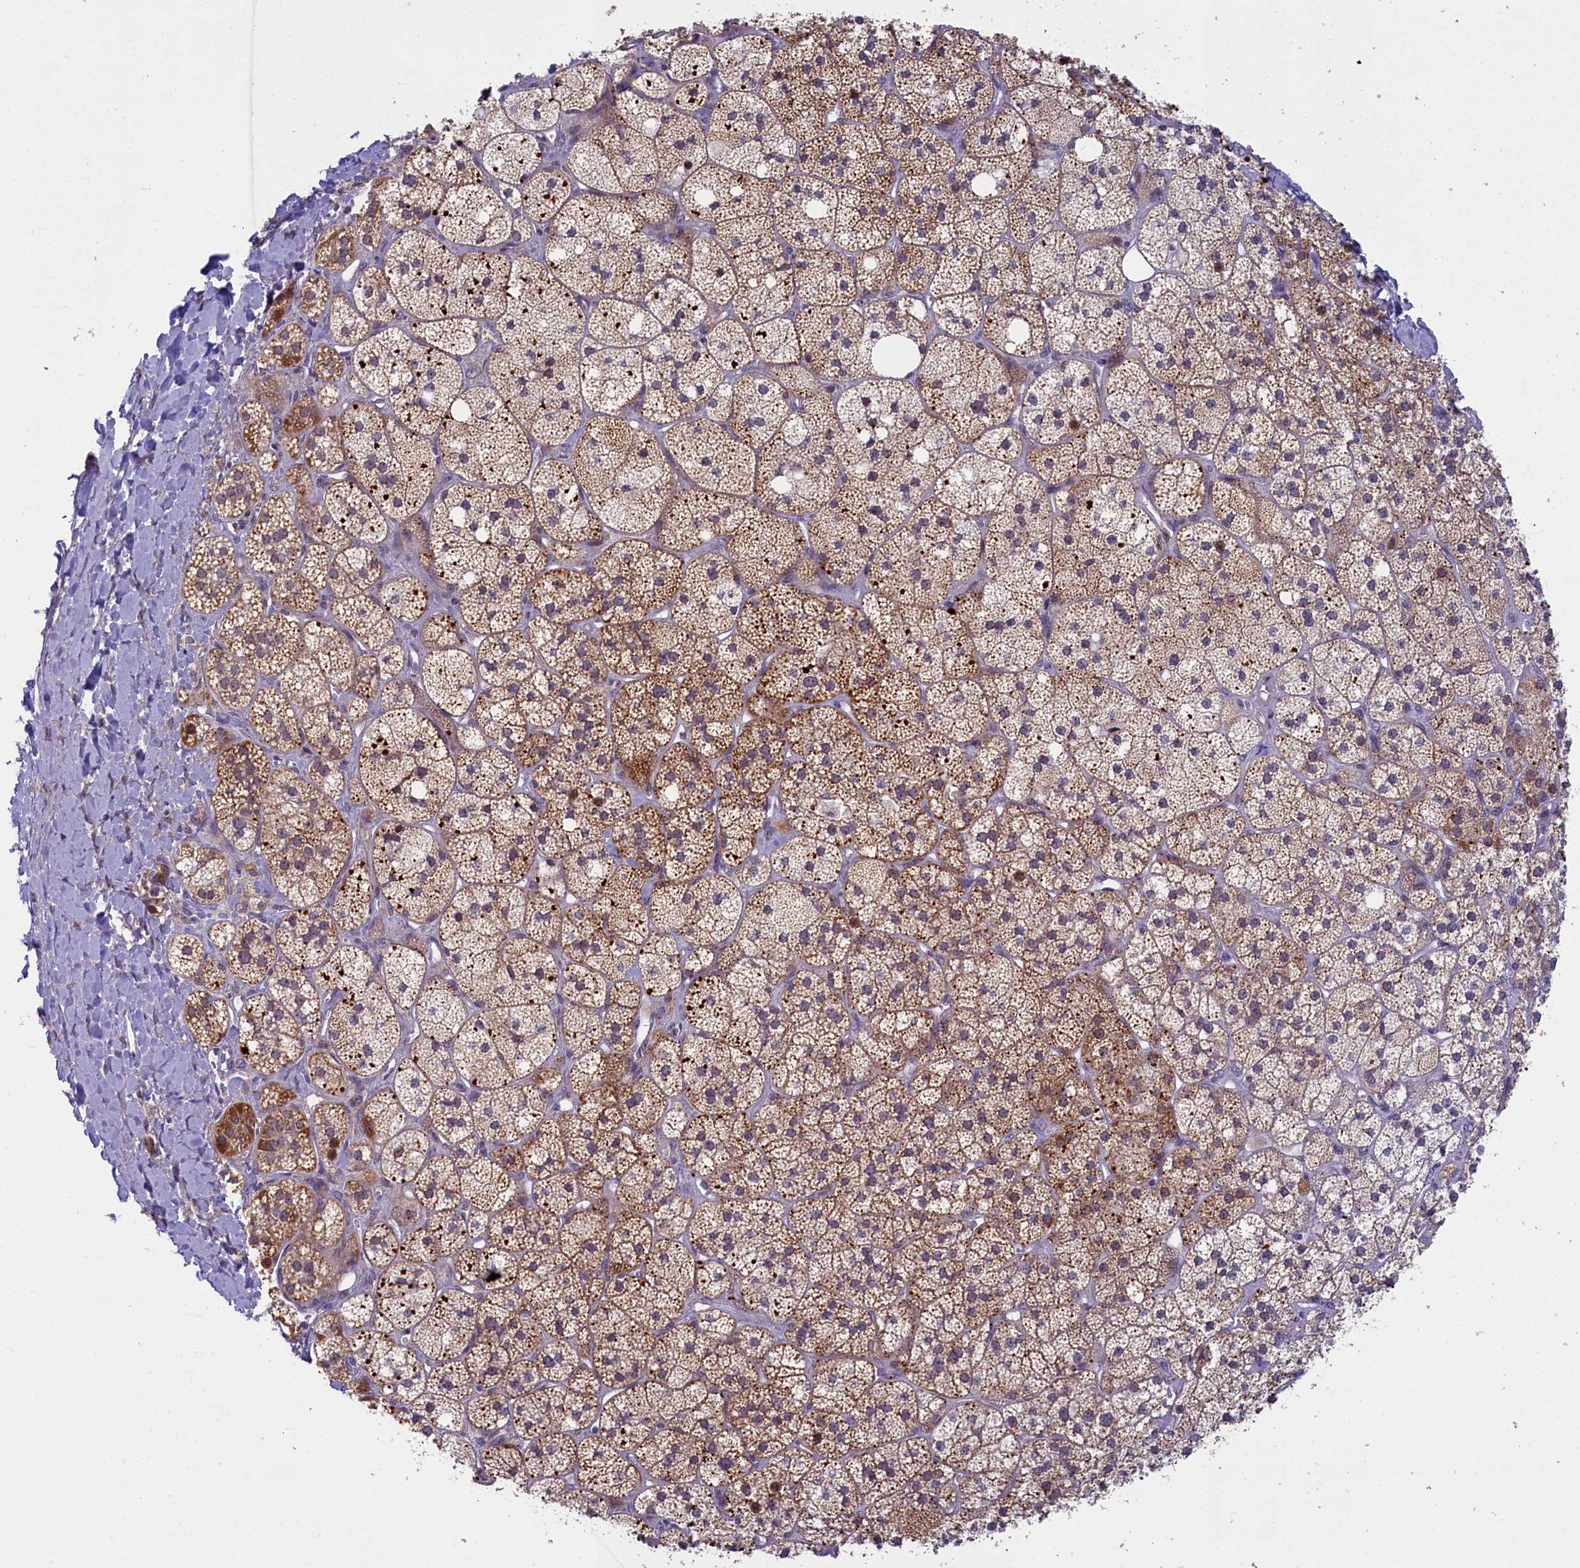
{"staining": {"intensity": "strong", "quantity": "25%-75%", "location": "cytoplasmic/membranous,nuclear"}, "tissue": "adrenal gland", "cell_type": "Glandular cells", "image_type": "normal", "snomed": [{"axis": "morphology", "description": "Normal tissue, NOS"}, {"axis": "topography", "description": "Adrenal gland"}], "caption": "The image demonstrates staining of benign adrenal gland, revealing strong cytoplasmic/membranous,nuclear protein expression (brown color) within glandular cells.", "gene": "CCL23", "patient": {"sex": "male", "age": 61}}